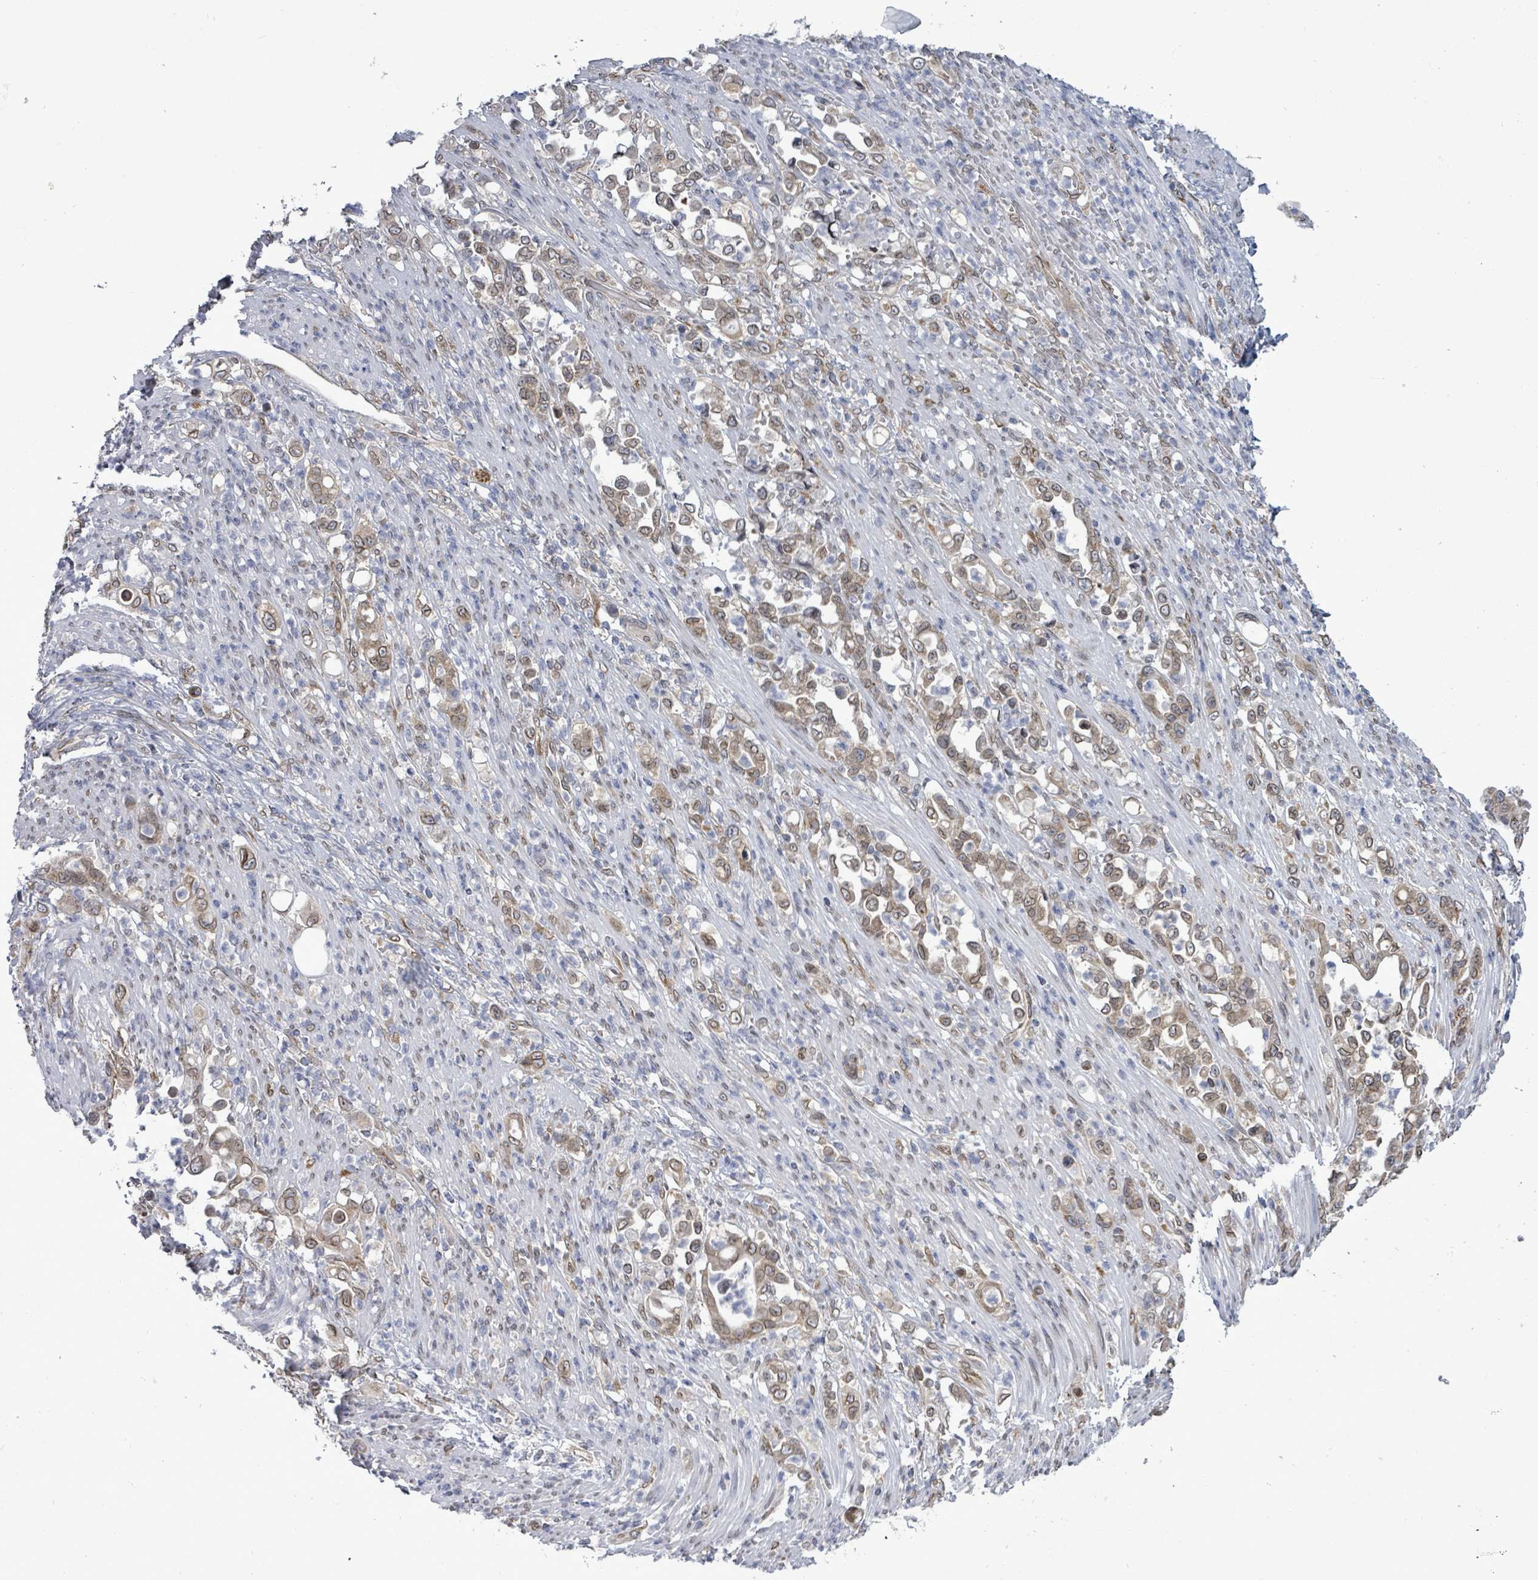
{"staining": {"intensity": "weak", "quantity": ">75%", "location": "cytoplasmic/membranous,nuclear"}, "tissue": "stomach cancer", "cell_type": "Tumor cells", "image_type": "cancer", "snomed": [{"axis": "morphology", "description": "Normal tissue, NOS"}, {"axis": "morphology", "description": "Adenocarcinoma, NOS"}, {"axis": "topography", "description": "Stomach"}], "caption": "DAB immunohistochemical staining of human stomach cancer exhibits weak cytoplasmic/membranous and nuclear protein staining in about >75% of tumor cells.", "gene": "ARFGAP1", "patient": {"sex": "female", "age": 79}}